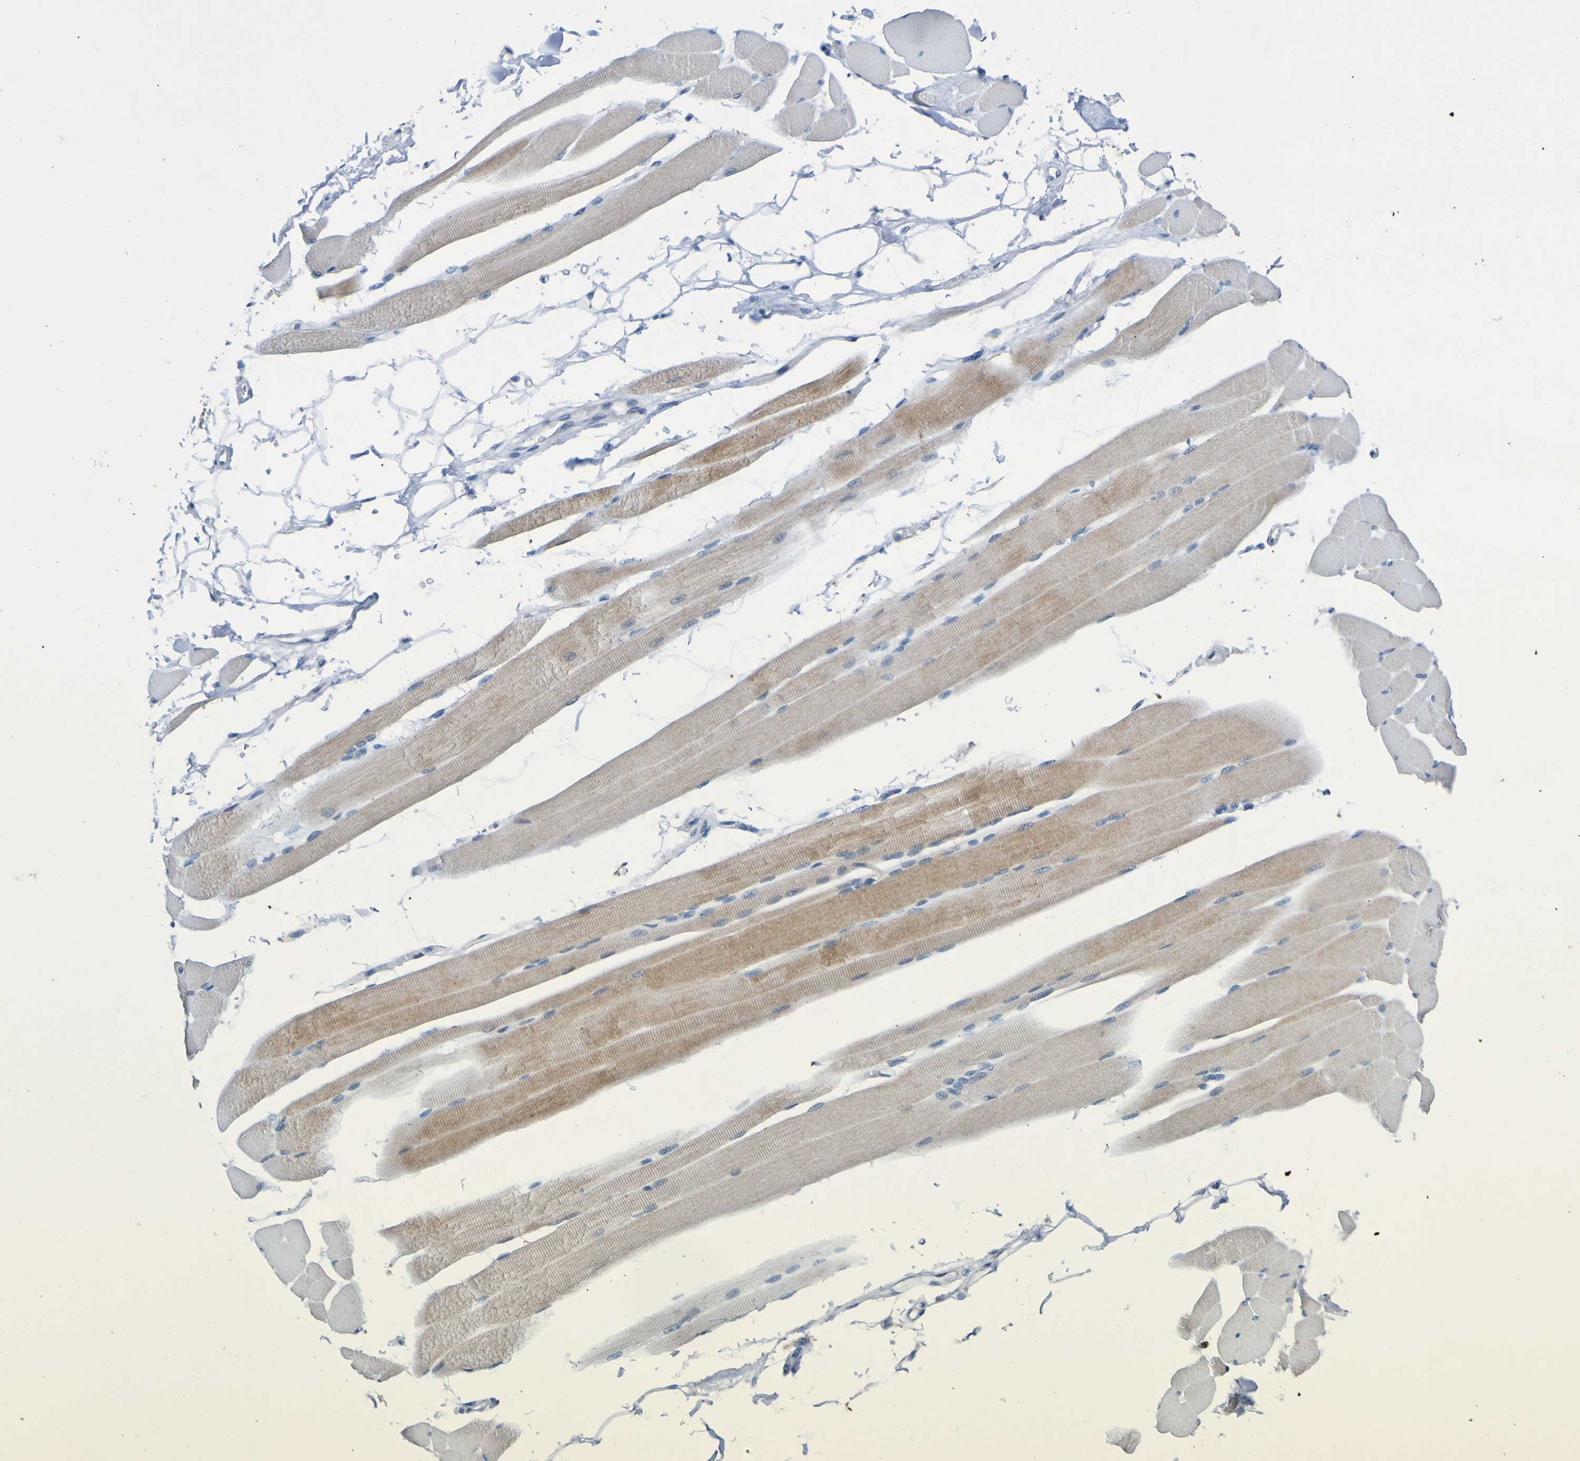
{"staining": {"intensity": "moderate", "quantity": "25%-75%", "location": "cytoplasmic/membranous"}, "tissue": "skeletal muscle", "cell_type": "Myocytes", "image_type": "normal", "snomed": [{"axis": "morphology", "description": "Normal tissue, NOS"}, {"axis": "topography", "description": "Skeletal muscle"}, {"axis": "topography", "description": "Peripheral nerve tissue"}], "caption": "Immunohistochemistry of unremarkable skeletal muscle displays medium levels of moderate cytoplasmic/membranous positivity in about 25%-75% of myocytes. (DAB IHC, brown staining for protein, blue staining for nuclei).", "gene": "C11orf24", "patient": {"sex": "female", "age": 84}}